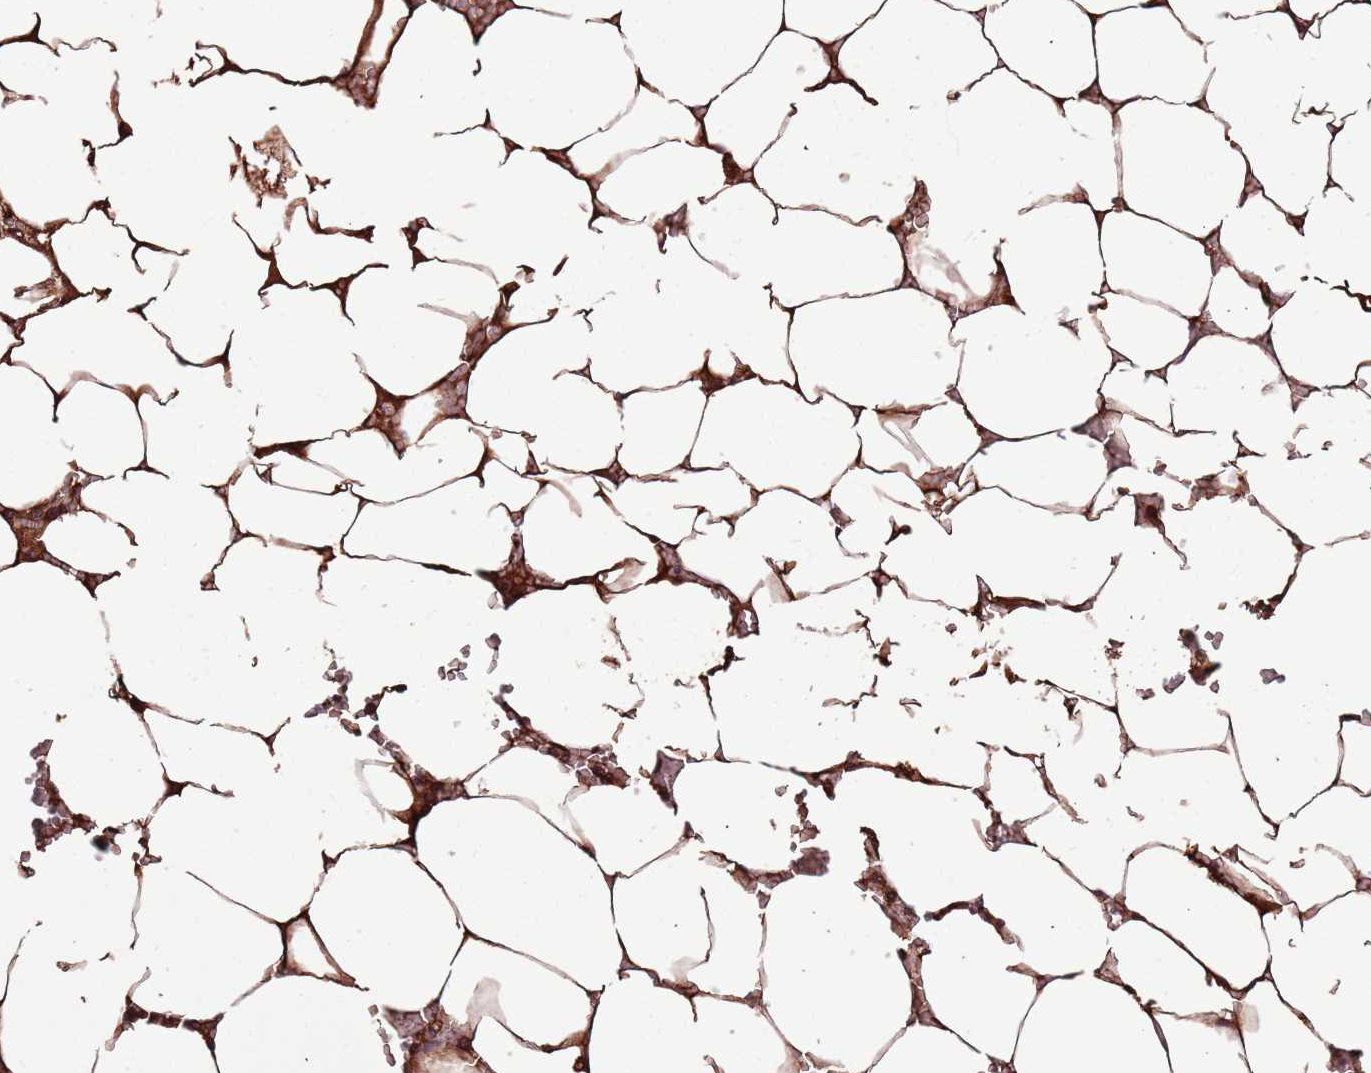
{"staining": {"intensity": "strong", "quantity": "25%-75%", "location": "cytoplasmic/membranous"}, "tissue": "bone marrow", "cell_type": "Hematopoietic cells", "image_type": "normal", "snomed": [{"axis": "morphology", "description": "Normal tissue, NOS"}, {"axis": "topography", "description": "Bone marrow"}], "caption": "A histopathology image showing strong cytoplasmic/membranous staining in approximately 25%-75% of hematopoietic cells in benign bone marrow, as visualized by brown immunohistochemical staining.", "gene": "DENR", "patient": {"sex": "male", "age": 70}}